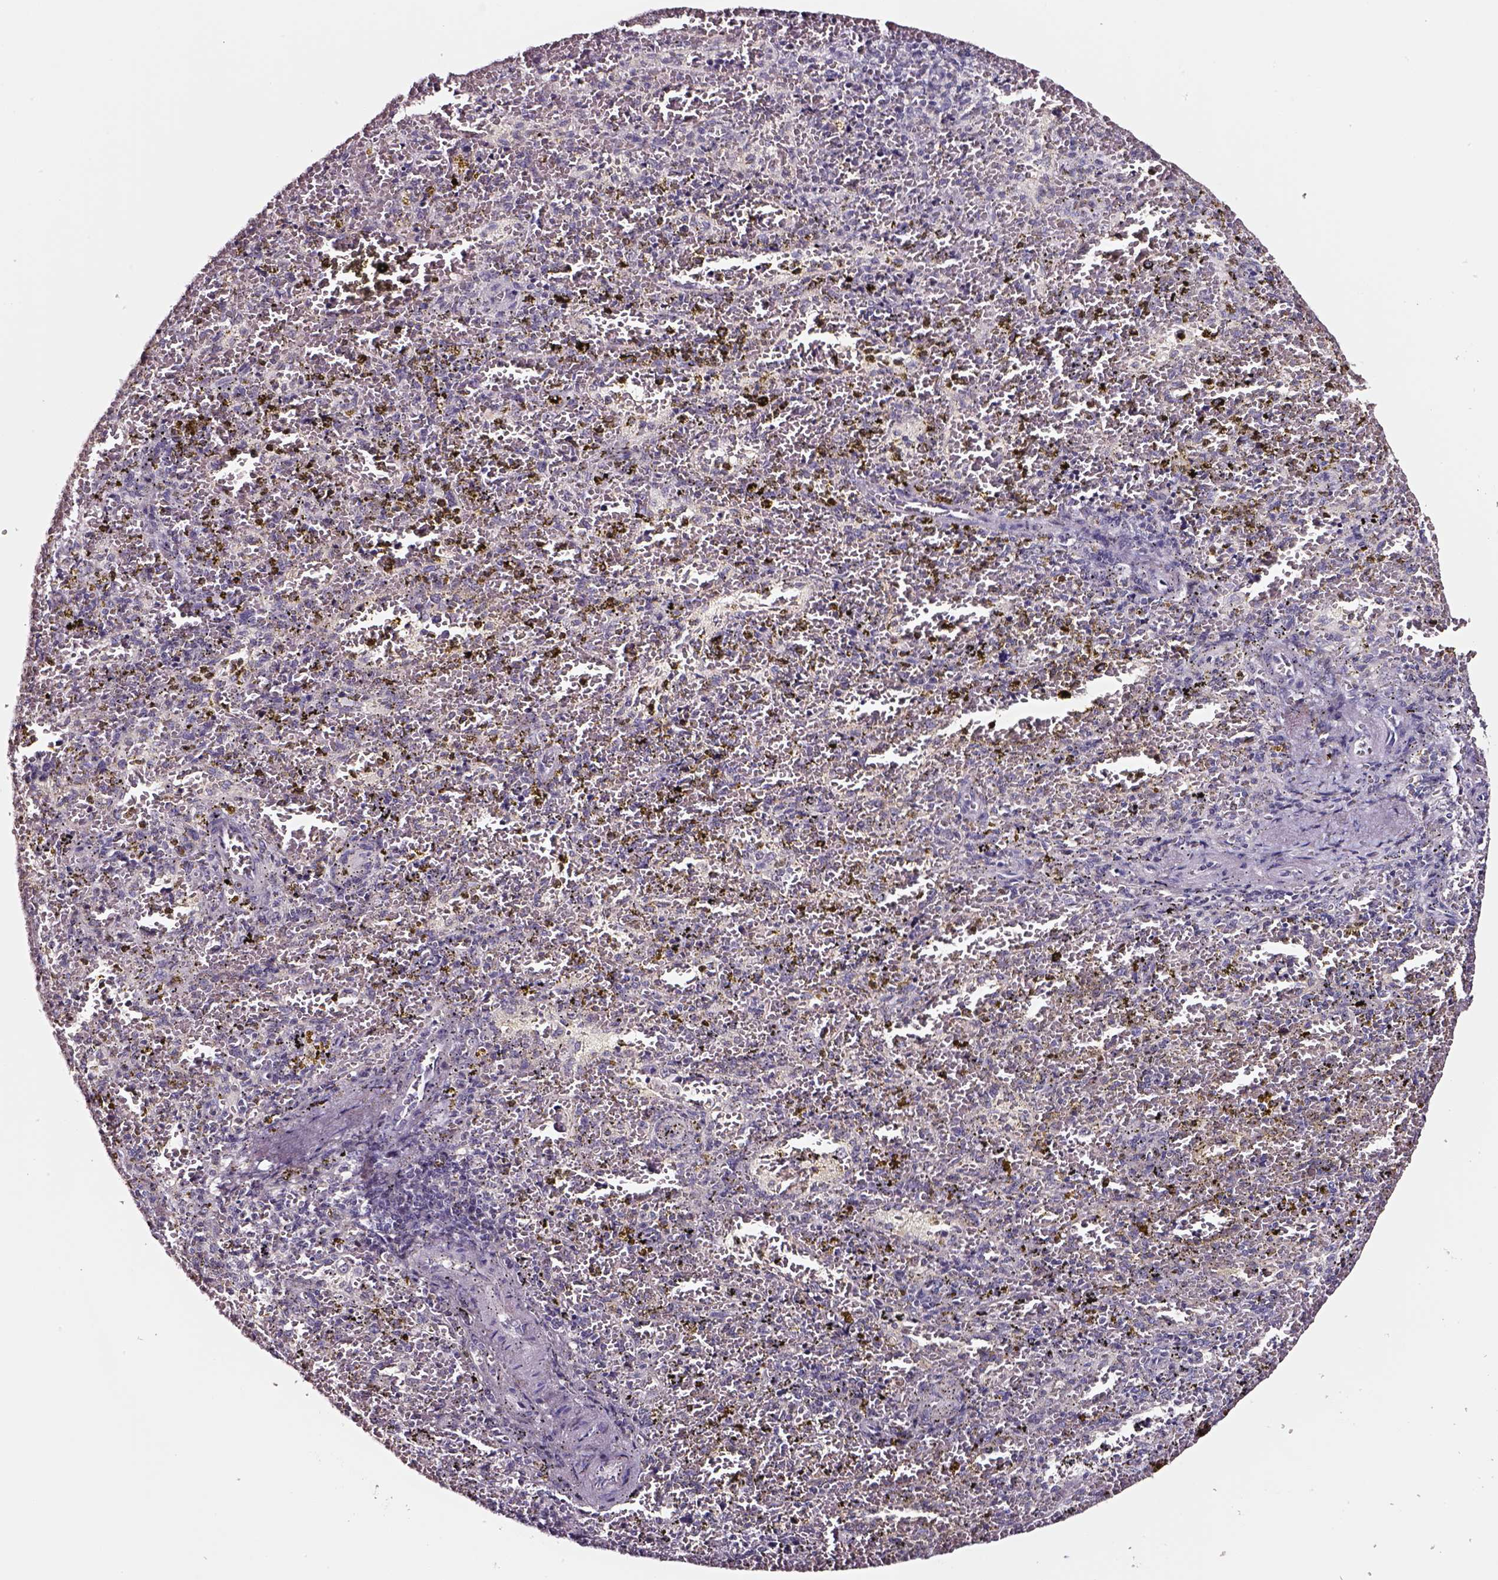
{"staining": {"intensity": "negative", "quantity": "none", "location": "none"}, "tissue": "spleen", "cell_type": "Cells in red pulp", "image_type": "normal", "snomed": [{"axis": "morphology", "description": "Normal tissue, NOS"}, {"axis": "topography", "description": "Spleen"}], "caption": "IHC micrograph of unremarkable human spleen stained for a protein (brown), which displays no staining in cells in red pulp.", "gene": "SMIM17", "patient": {"sex": "female", "age": 50}}